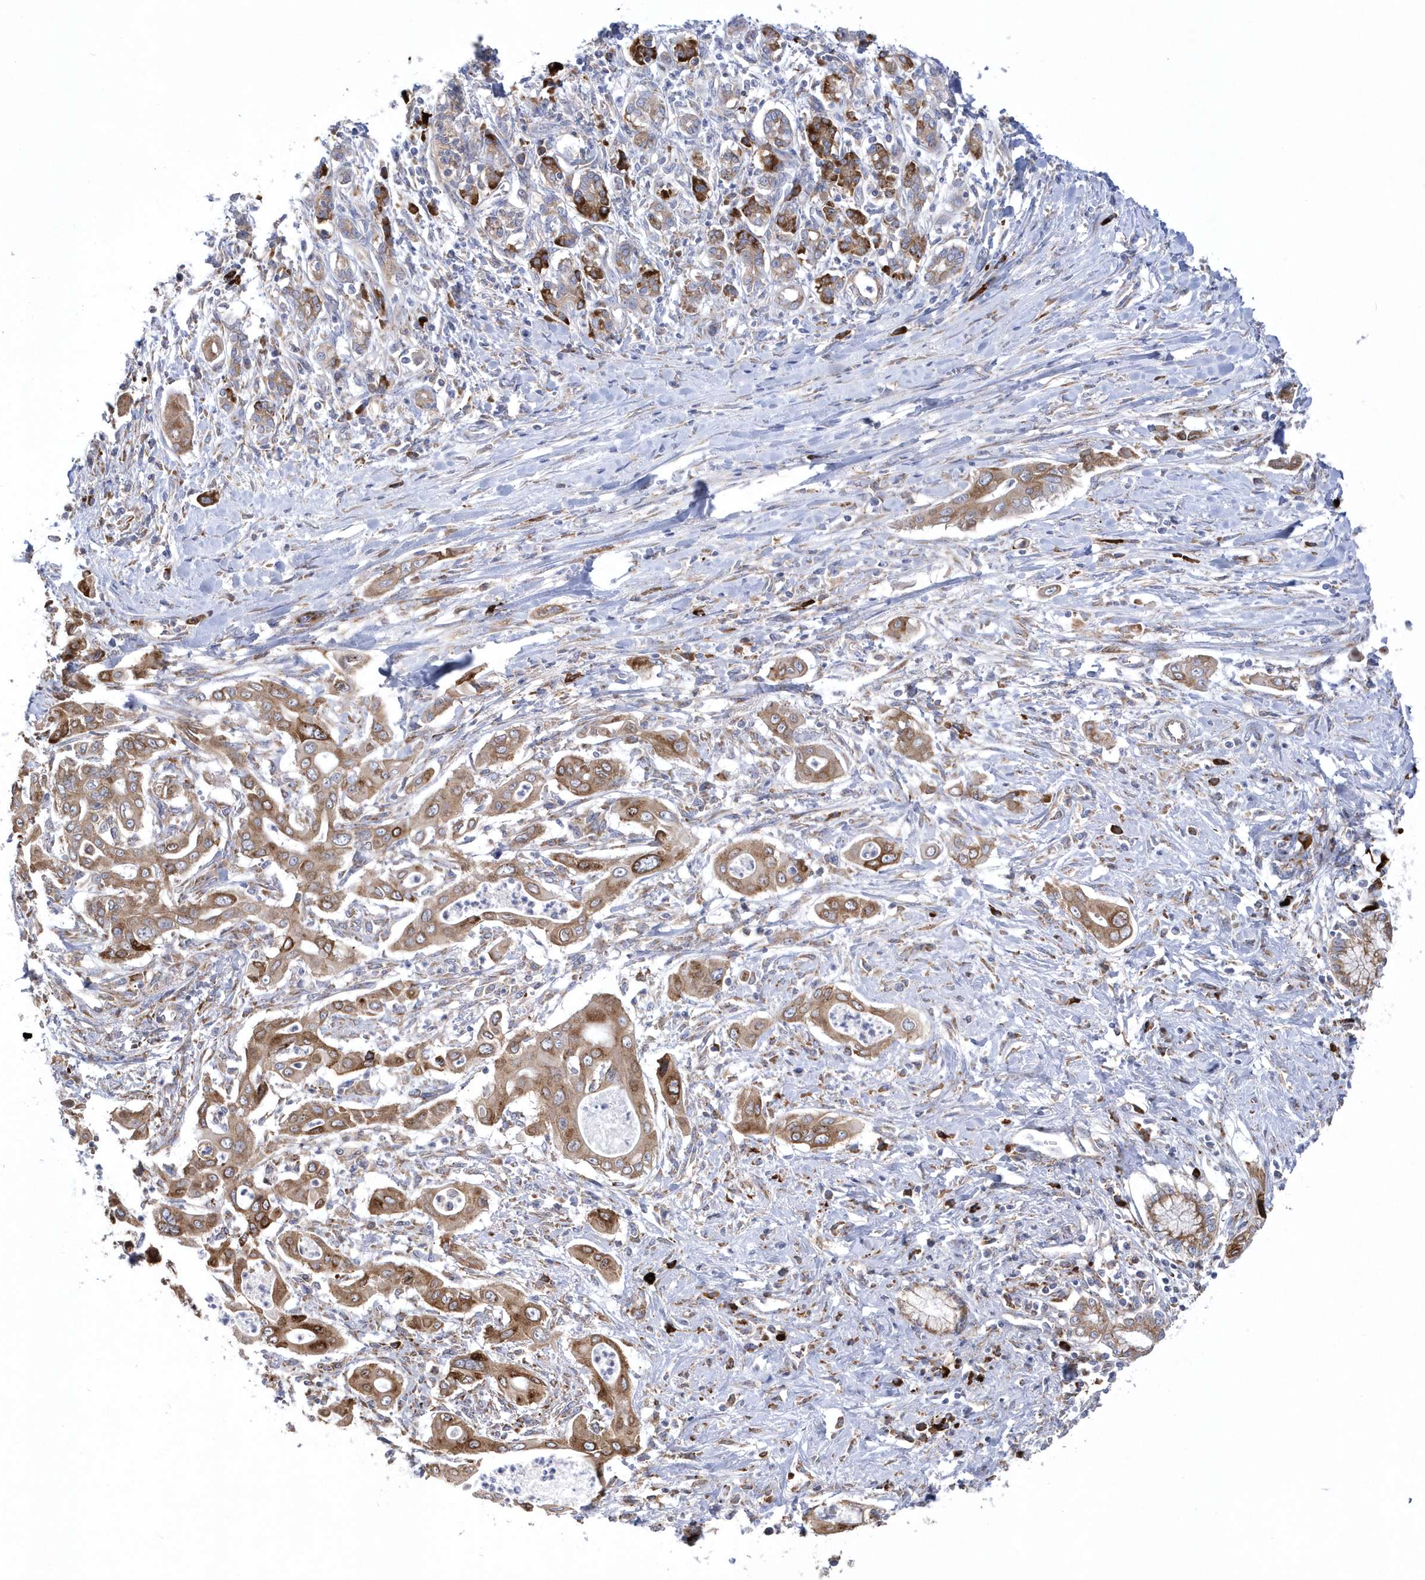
{"staining": {"intensity": "moderate", "quantity": ">75%", "location": "cytoplasmic/membranous"}, "tissue": "pancreatic cancer", "cell_type": "Tumor cells", "image_type": "cancer", "snomed": [{"axis": "morphology", "description": "Adenocarcinoma, NOS"}, {"axis": "topography", "description": "Pancreas"}], "caption": "This photomicrograph displays immunohistochemistry staining of pancreatic adenocarcinoma, with medium moderate cytoplasmic/membranous positivity in about >75% of tumor cells.", "gene": "MED31", "patient": {"sex": "male", "age": 58}}